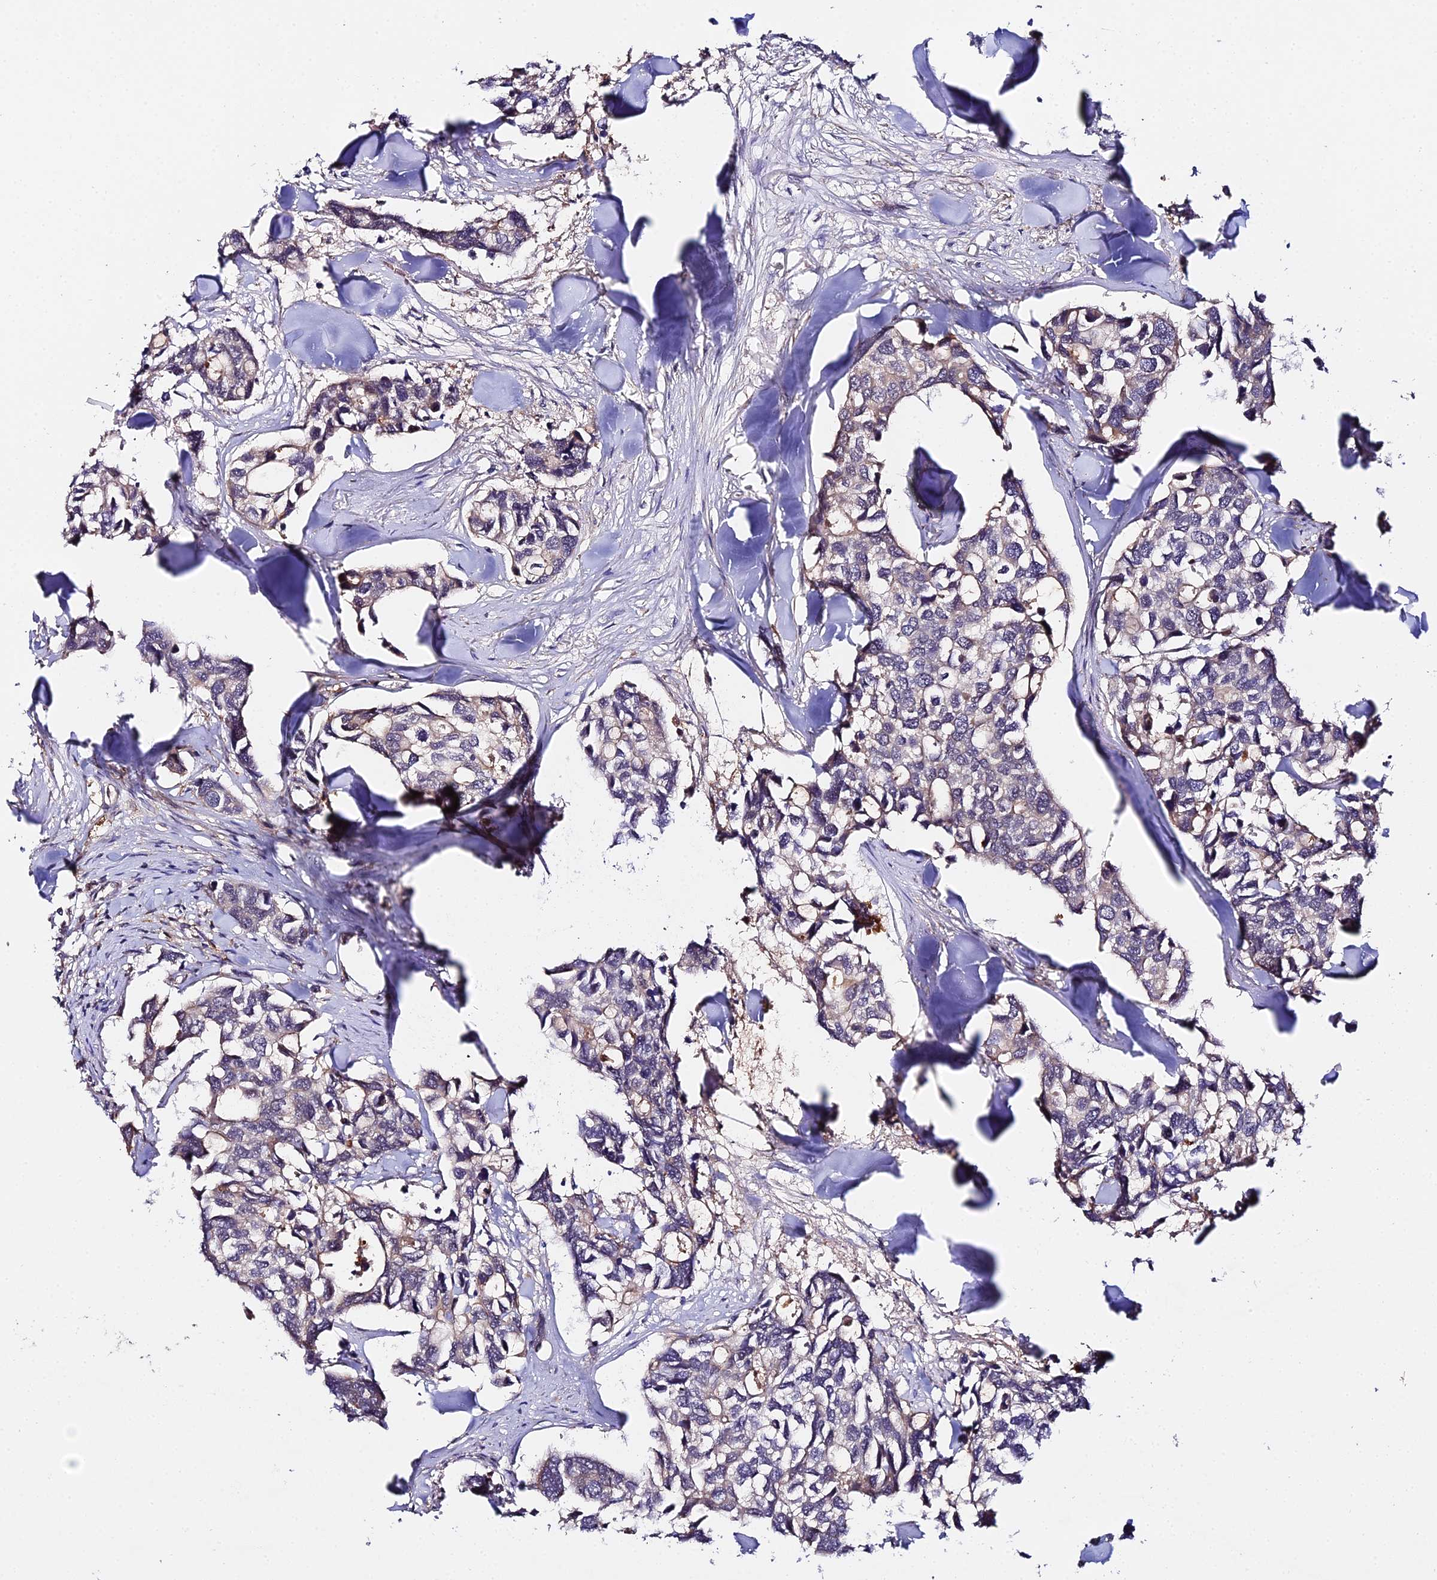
{"staining": {"intensity": "weak", "quantity": "25%-75%", "location": "cytoplasmic/membranous"}, "tissue": "breast cancer", "cell_type": "Tumor cells", "image_type": "cancer", "snomed": [{"axis": "morphology", "description": "Duct carcinoma"}, {"axis": "topography", "description": "Breast"}], "caption": "Breast cancer stained with DAB (3,3'-diaminobenzidine) immunohistochemistry exhibits low levels of weak cytoplasmic/membranous staining in about 25%-75% of tumor cells. (DAB (3,3'-diaminobenzidine) IHC, brown staining for protein, blue staining for nuclei).", "gene": "ZBED8", "patient": {"sex": "female", "age": 83}}